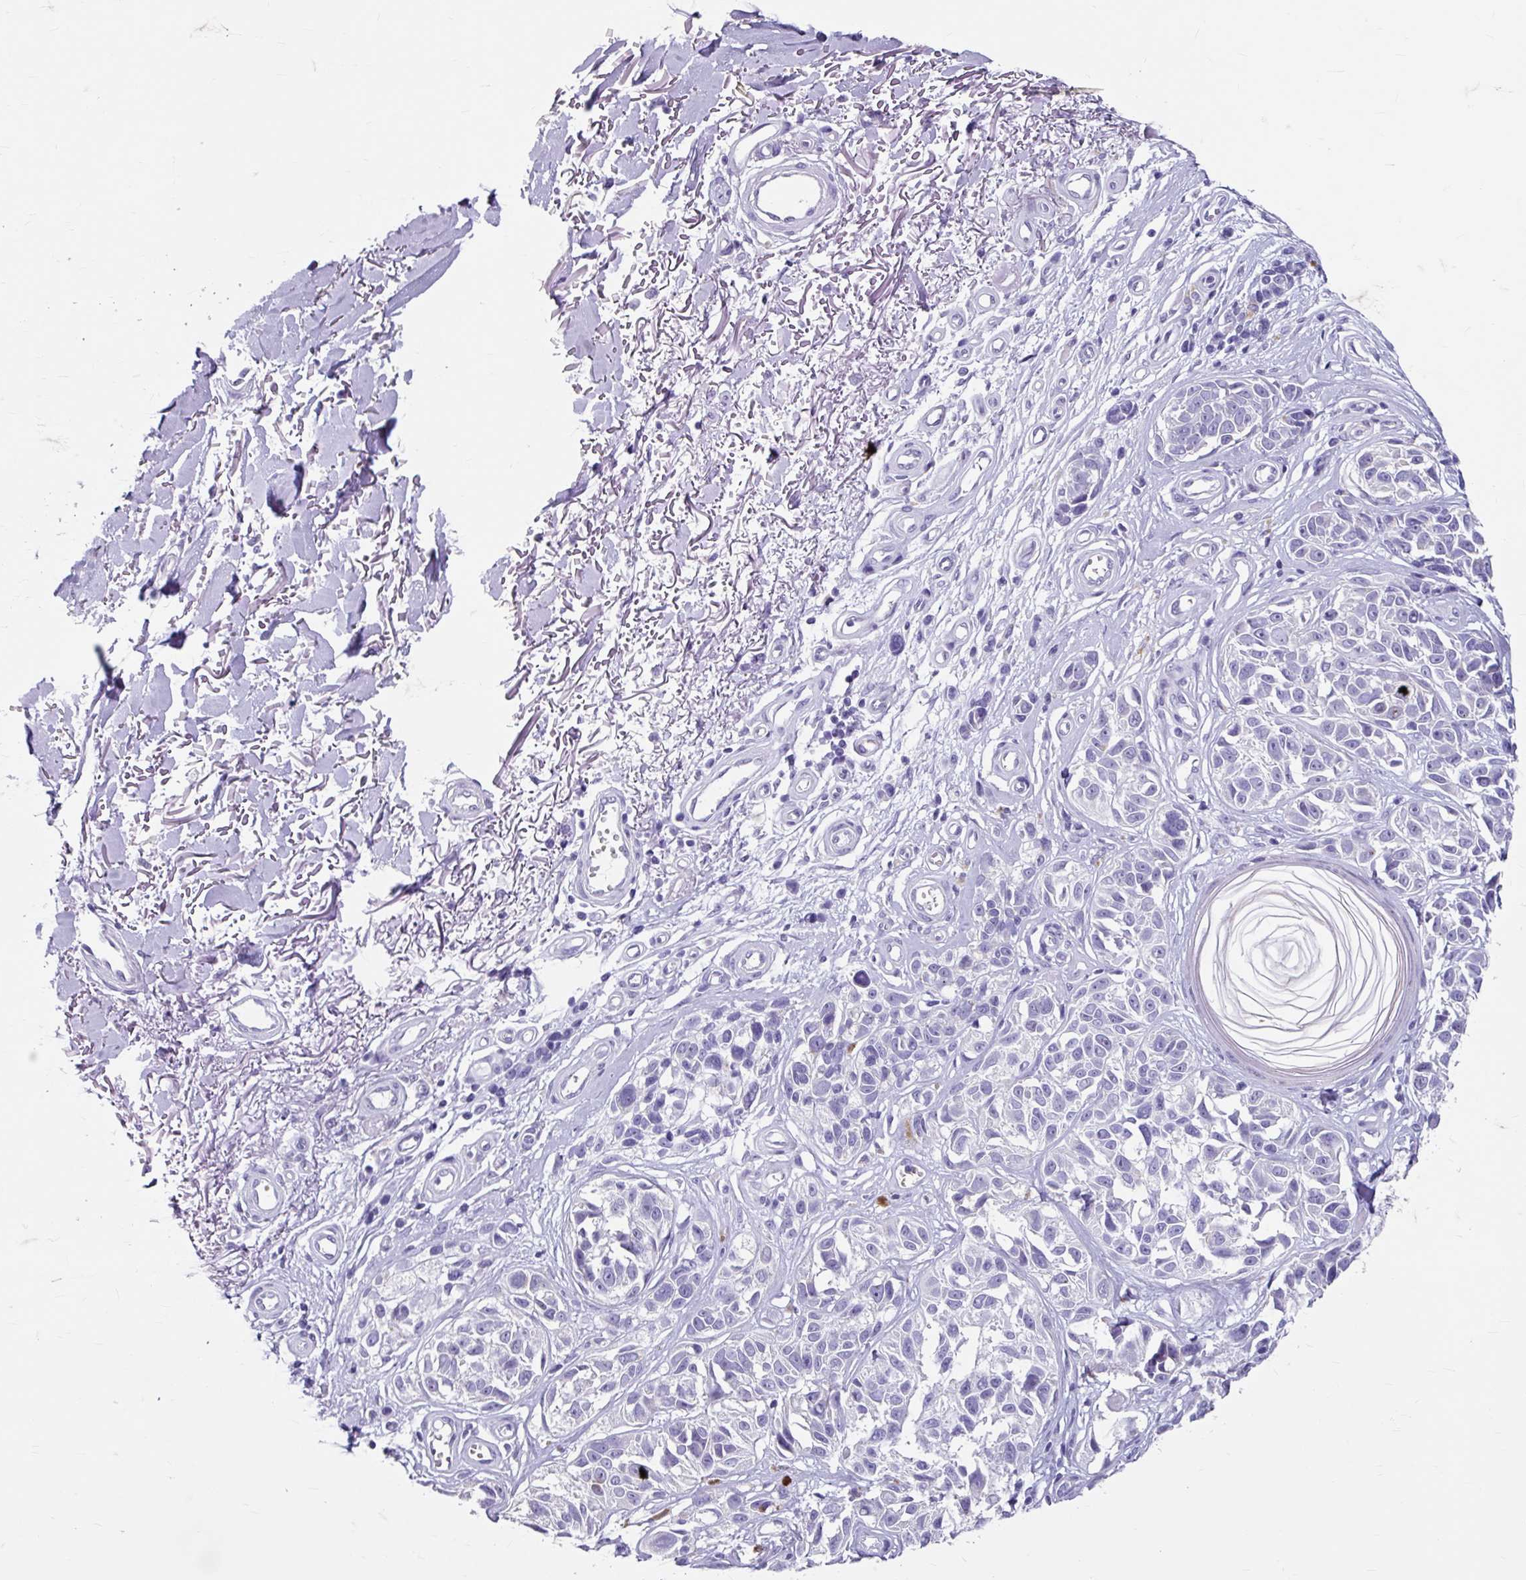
{"staining": {"intensity": "negative", "quantity": "none", "location": "none"}, "tissue": "melanoma", "cell_type": "Tumor cells", "image_type": "cancer", "snomed": [{"axis": "morphology", "description": "Malignant melanoma, NOS"}, {"axis": "topography", "description": "Skin"}], "caption": "Photomicrograph shows no significant protein positivity in tumor cells of melanoma.", "gene": "ANKRD1", "patient": {"sex": "male", "age": 73}}